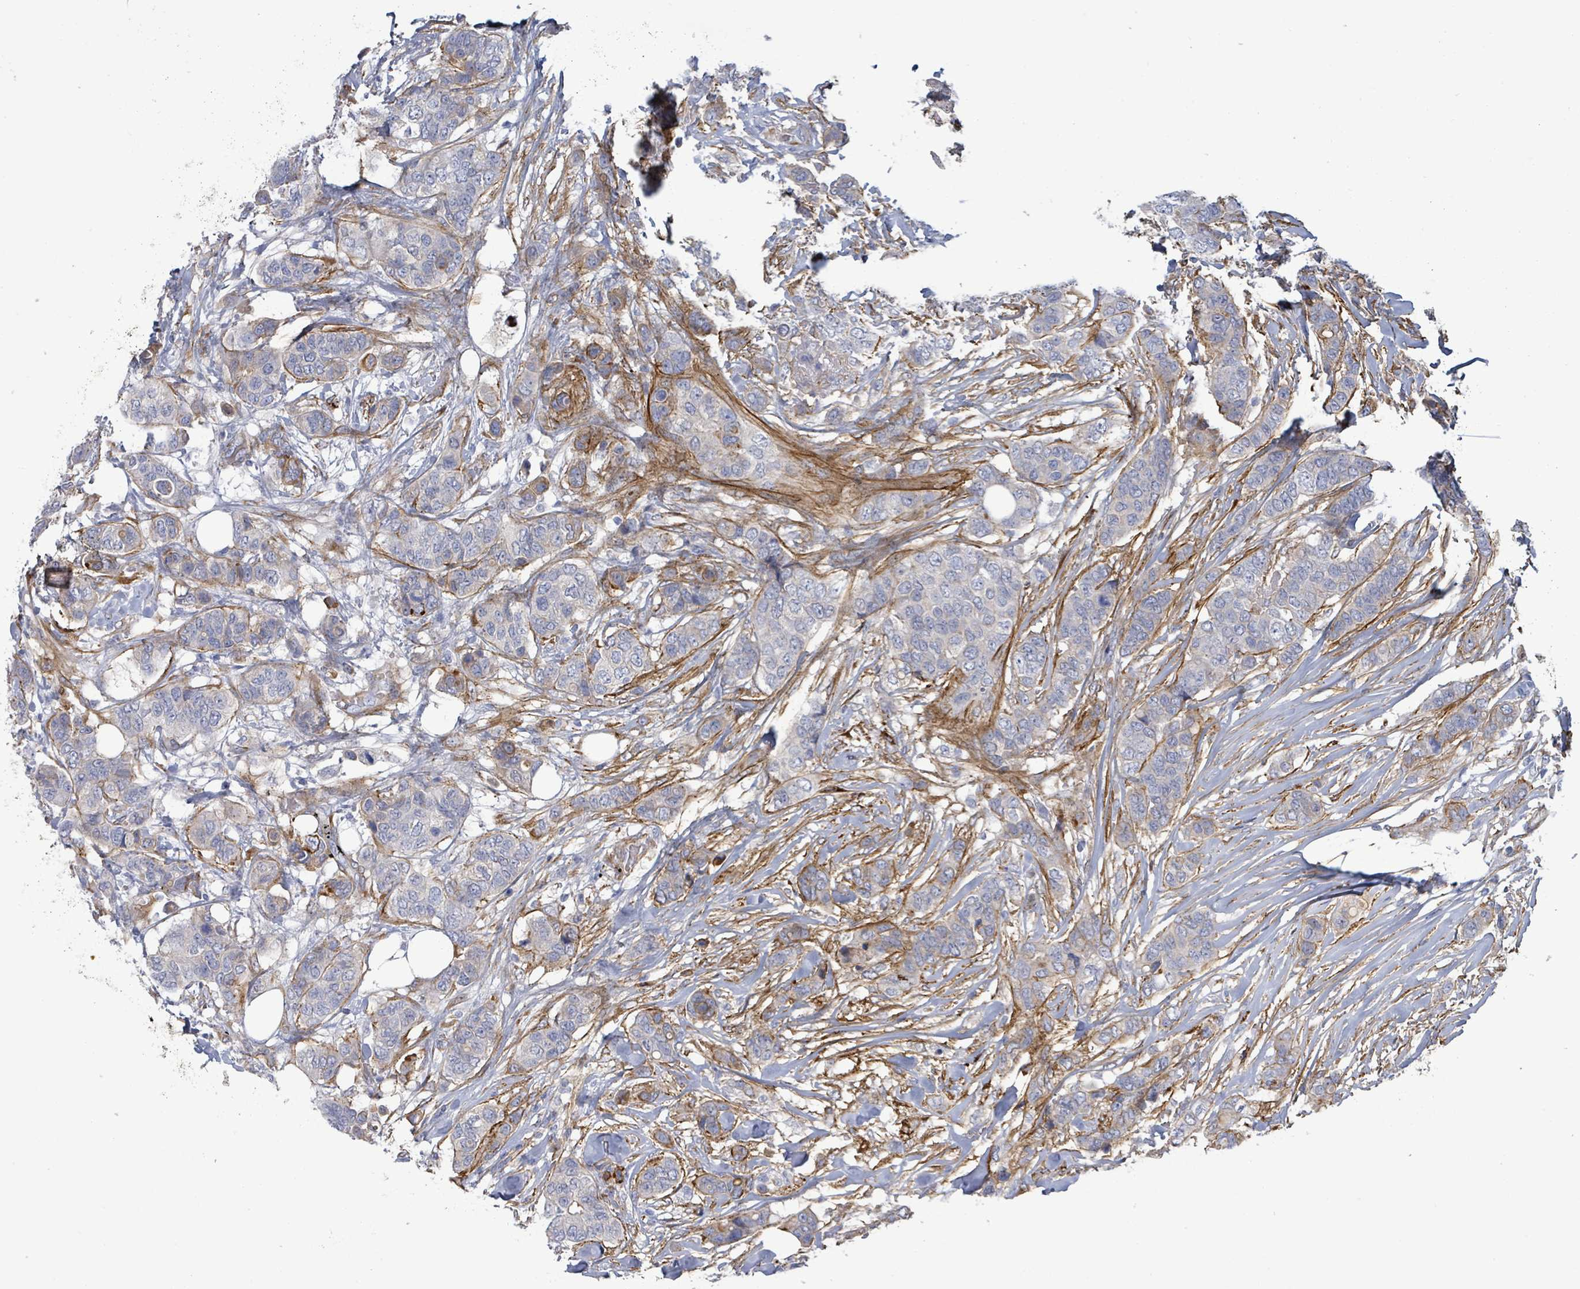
{"staining": {"intensity": "negative", "quantity": "none", "location": "none"}, "tissue": "breast cancer", "cell_type": "Tumor cells", "image_type": "cancer", "snomed": [{"axis": "morphology", "description": "Lobular carcinoma"}, {"axis": "topography", "description": "Breast"}], "caption": "The image shows no staining of tumor cells in breast lobular carcinoma.", "gene": "DMRTC1B", "patient": {"sex": "female", "age": 51}}